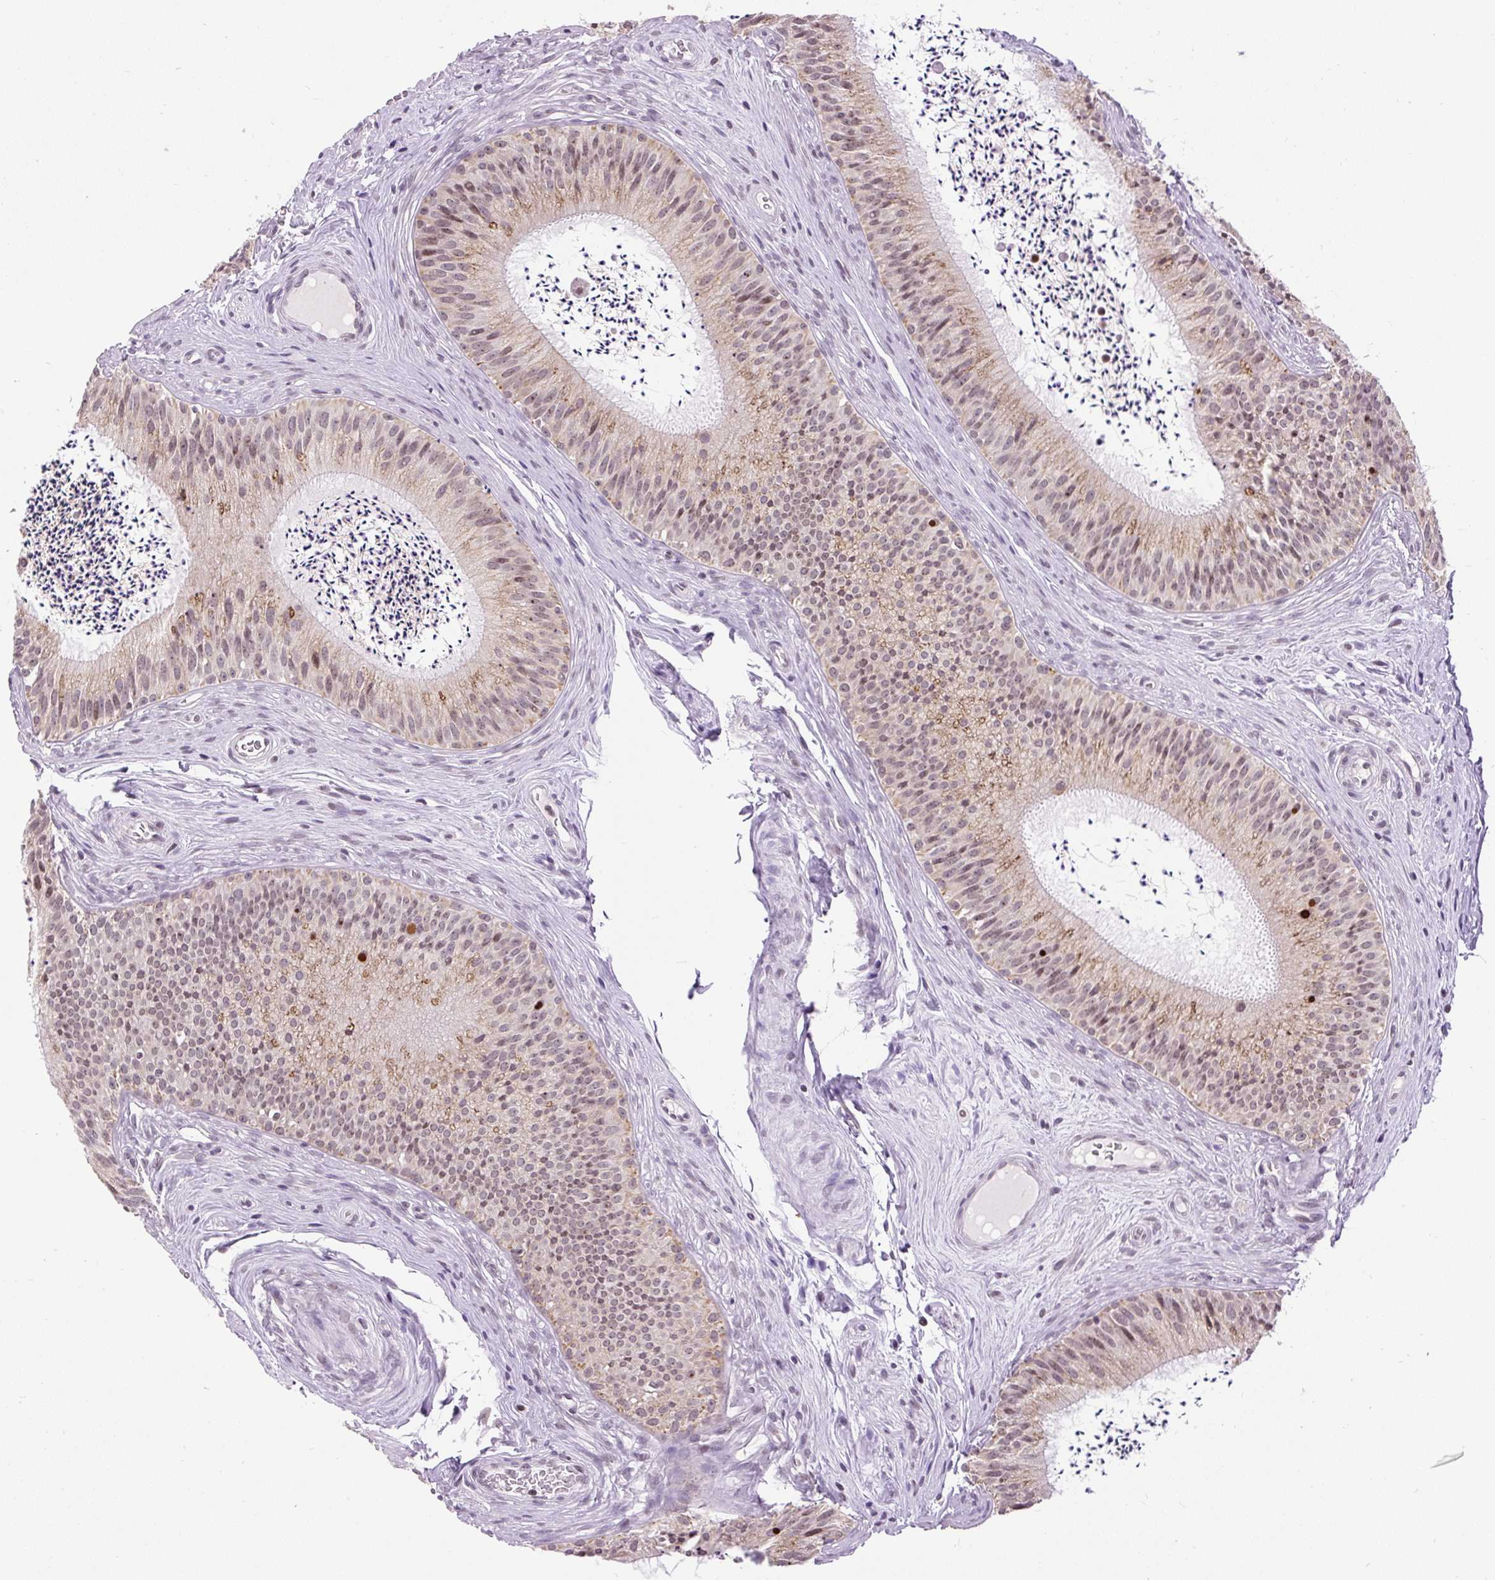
{"staining": {"intensity": "moderate", "quantity": "25%-75%", "location": "cytoplasmic/membranous,nuclear"}, "tissue": "epididymis", "cell_type": "Glandular cells", "image_type": "normal", "snomed": [{"axis": "morphology", "description": "Normal tissue, NOS"}, {"axis": "topography", "description": "Epididymis"}], "caption": "DAB (3,3'-diaminobenzidine) immunohistochemical staining of normal human epididymis demonstrates moderate cytoplasmic/membranous,nuclear protein staining in about 25%-75% of glandular cells. The protein of interest is shown in brown color, while the nuclei are stained blue.", "gene": "ZNF672", "patient": {"sex": "male", "age": 24}}